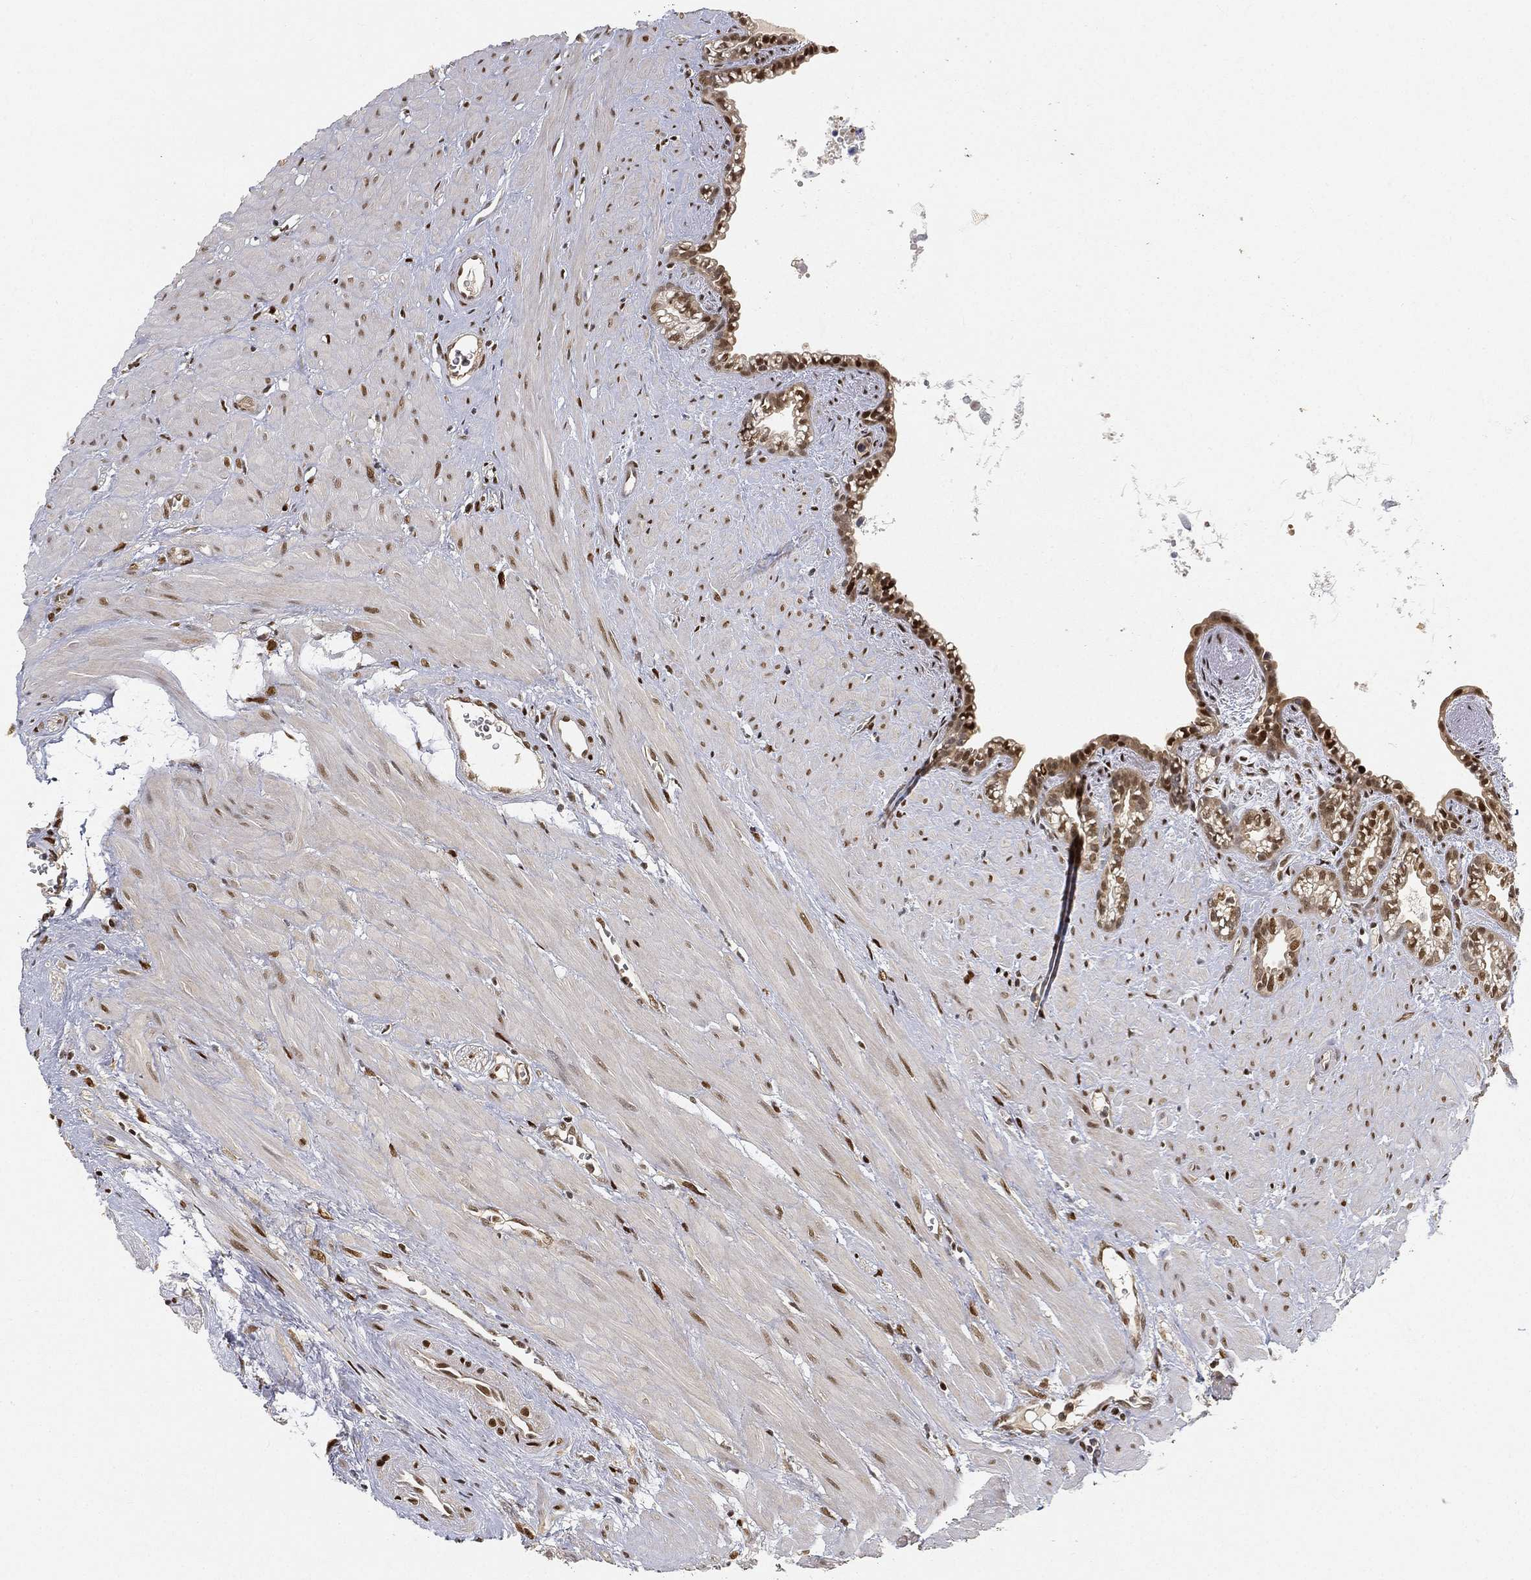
{"staining": {"intensity": "weak", "quantity": "25%-75%", "location": "nuclear"}, "tissue": "seminal vesicle", "cell_type": "Glandular cells", "image_type": "normal", "snomed": [{"axis": "morphology", "description": "Normal tissue, NOS"}, {"axis": "morphology", "description": "Urothelial carcinoma, NOS"}, {"axis": "topography", "description": "Urinary bladder"}, {"axis": "topography", "description": "Seminal veicle"}], "caption": "Immunohistochemistry (IHC) of benign seminal vesicle exhibits low levels of weak nuclear expression in about 25%-75% of glandular cells. (IHC, brightfield microscopy, high magnification).", "gene": "CRTC3", "patient": {"sex": "male", "age": 76}}